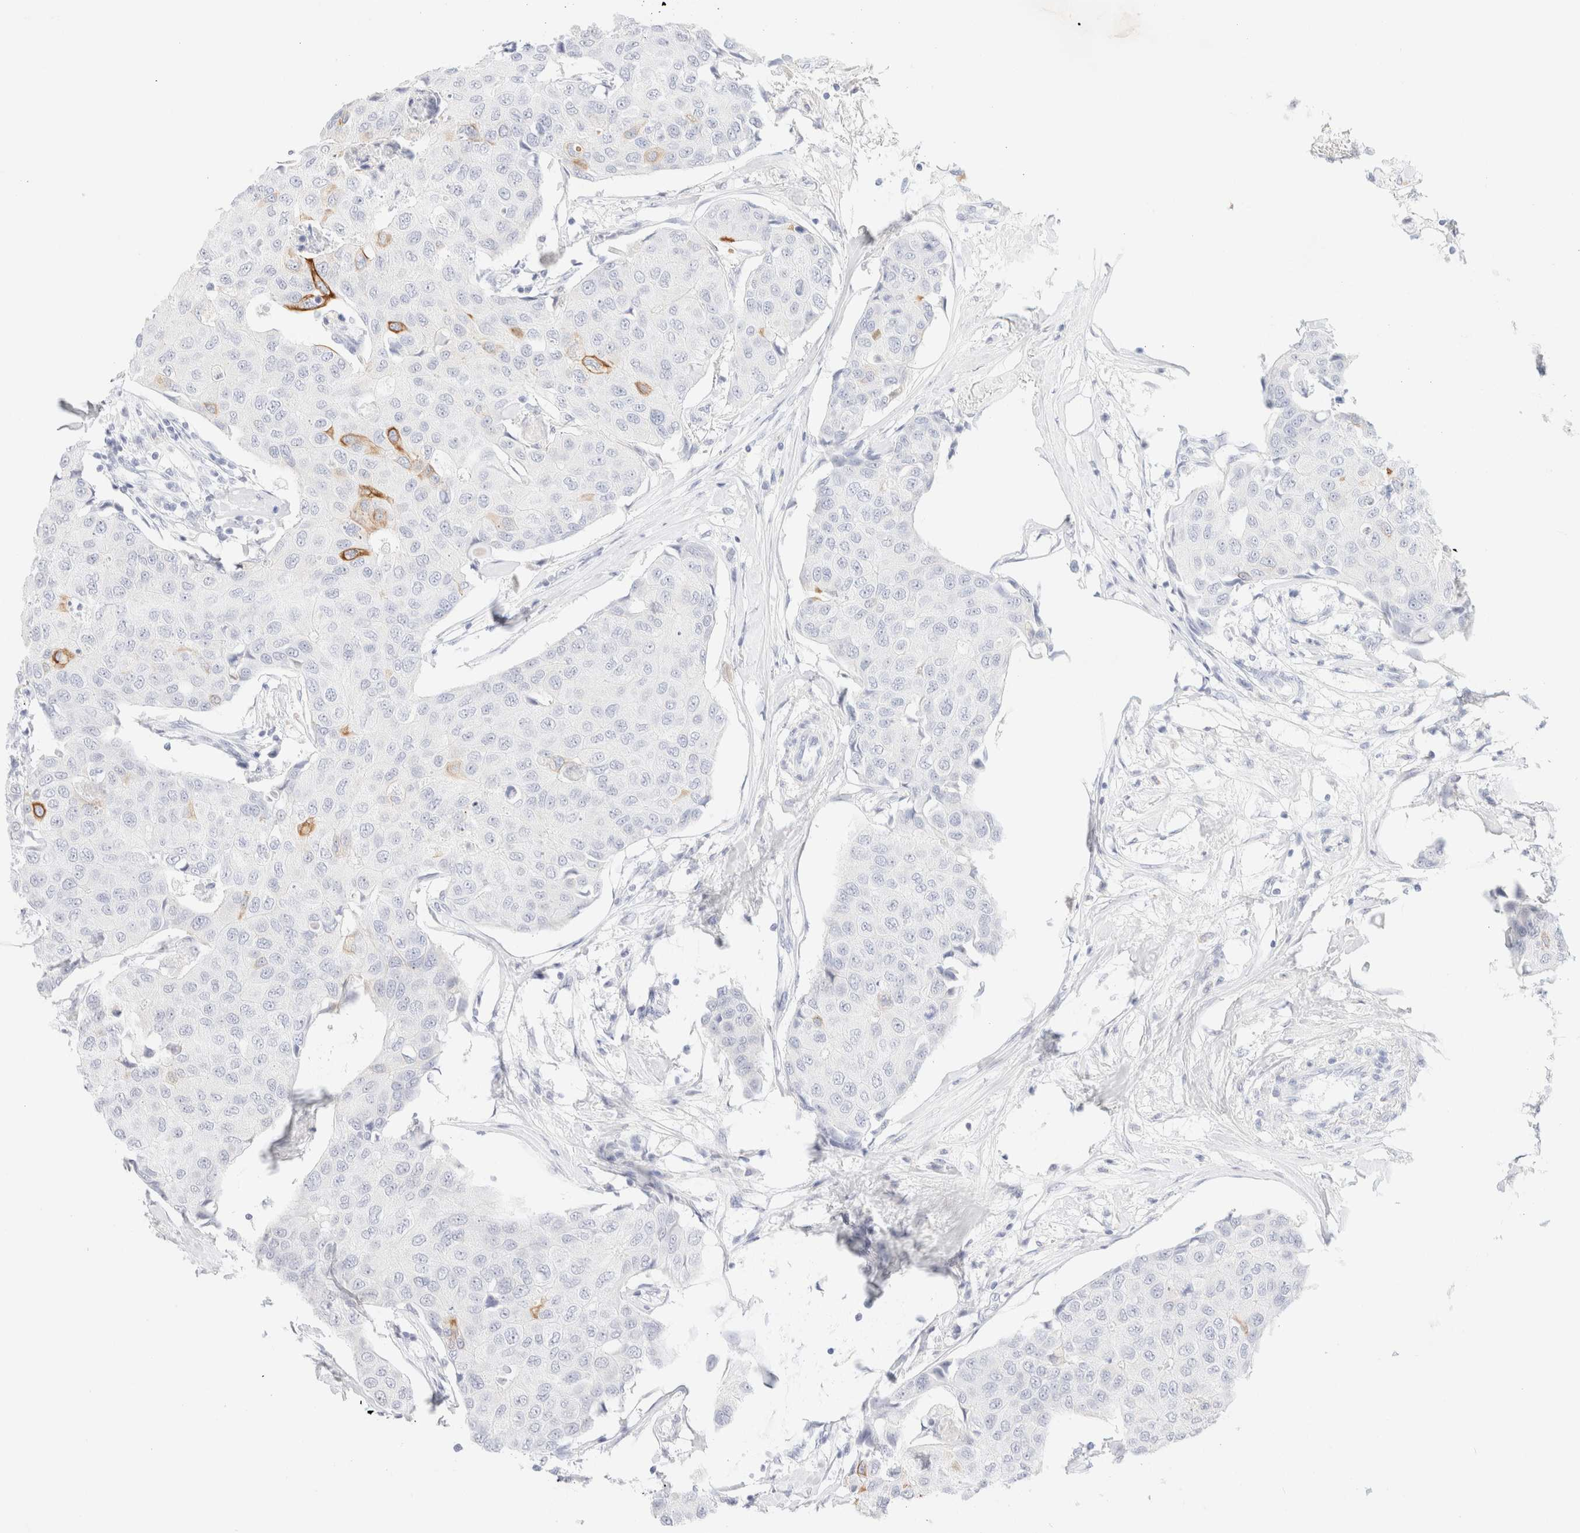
{"staining": {"intensity": "moderate", "quantity": "<25%", "location": "cytoplasmic/membranous"}, "tissue": "breast cancer", "cell_type": "Tumor cells", "image_type": "cancer", "snomed": [{"axis": "morphology", "description": "Duct carcinoma"}, {"axis": "topography", "description": "Breast"}], "caption": "Human infiltrating ductal carcinoma (breast) stained with a brown dye exhibits moderate cytoplasmic/membranous positive expression in about <25% of tumor cells.", "gene": "KRT15", "patient": {"sex": "female", "age": 80}}